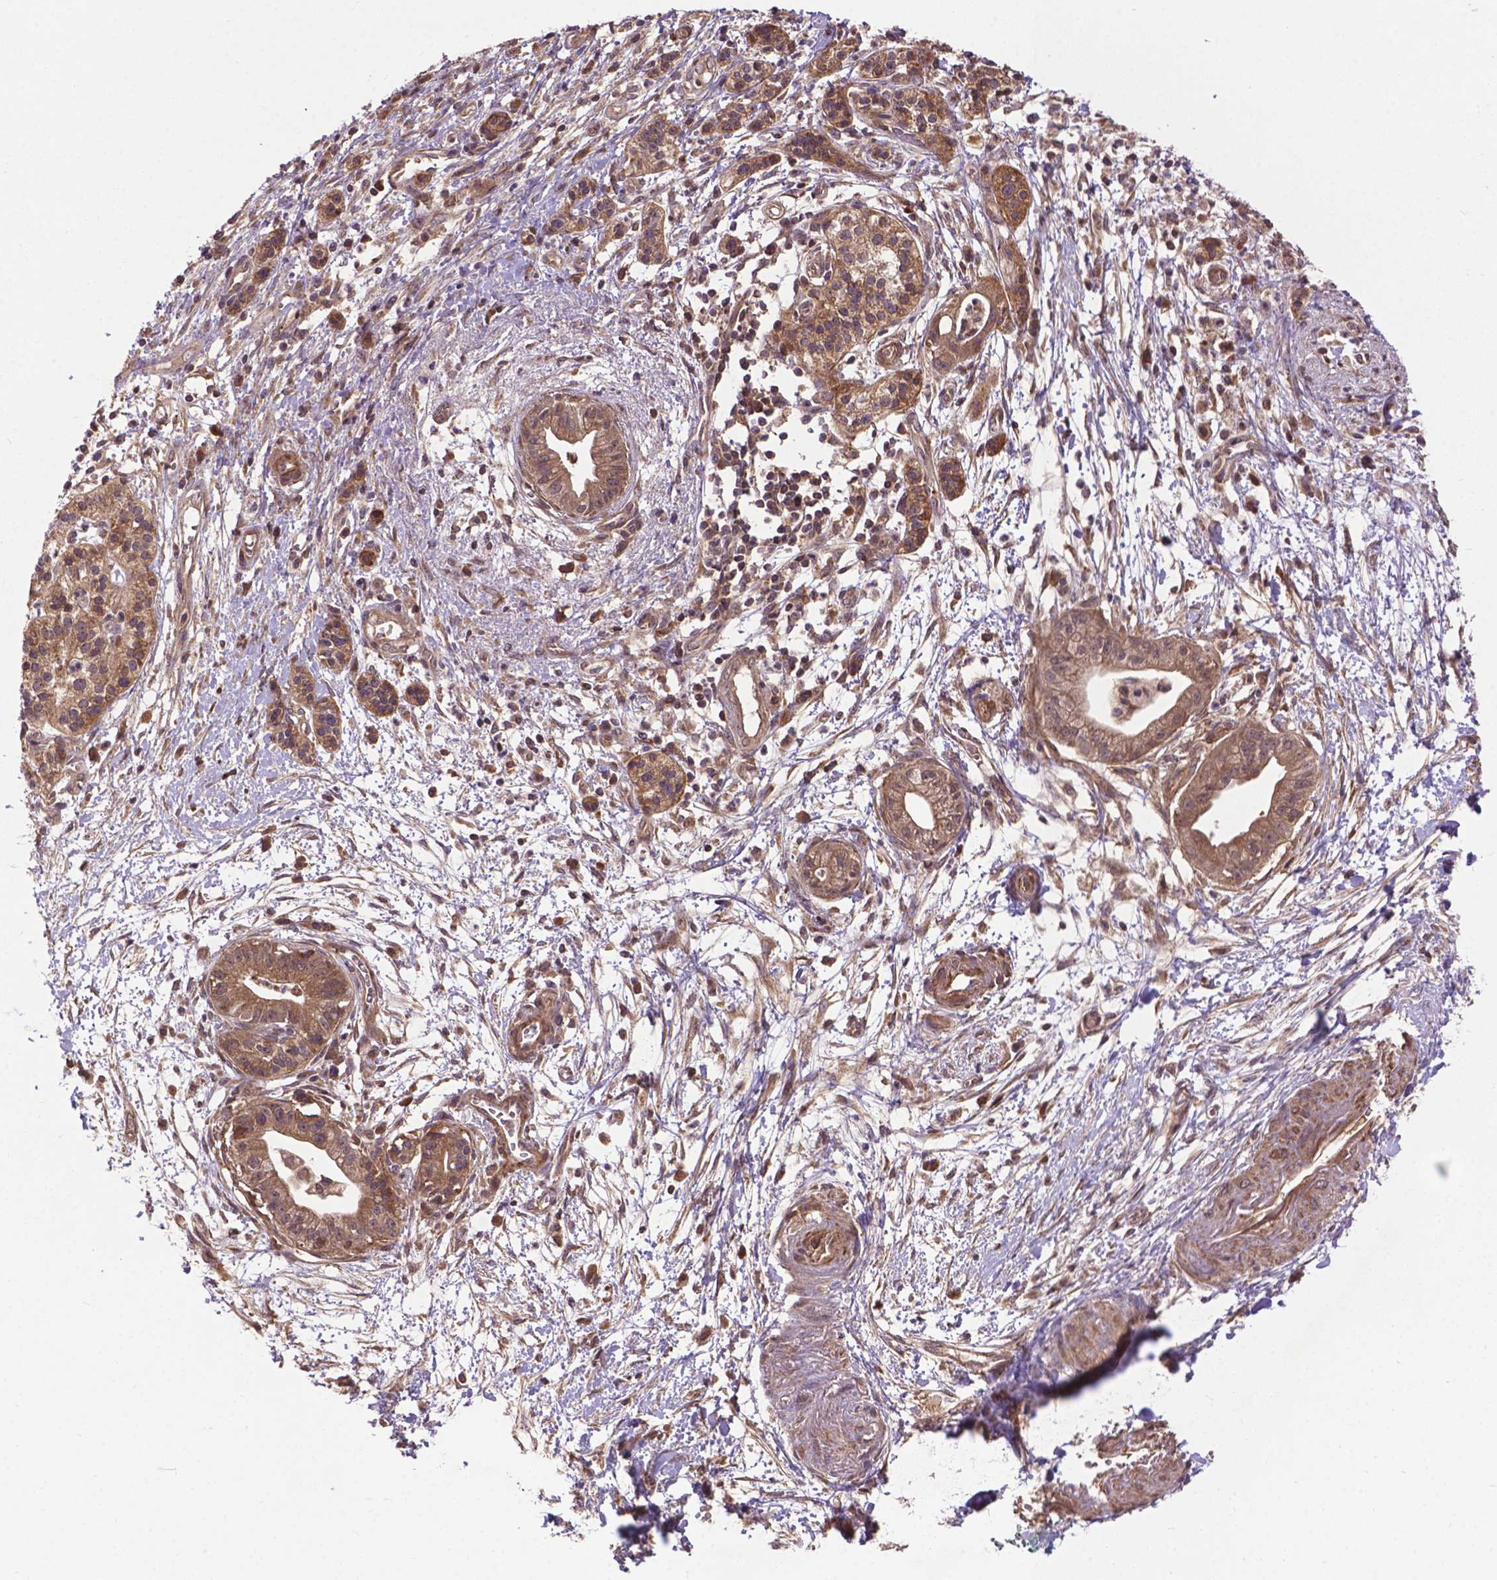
{"staining": {"intensity": "moderate", "quantity": ">75%", "location": "cytoplasmic/membranous"}, "tissue": "pancreatic cancer", "cell_type": "Tumor cells", "image_type": "cancer", "snomed": [{"axis": "morphology", "description": "Normal tissue, NOS"}, {"axis": "morphology", "description": "Adenocarcinoma, NOS"}, {"axis": "topography", "description": "Lymph node"}, {"axis": "topography", "description": "Pancreas"}], "caption": "Immunohistochemical staining of human pancreatic adenocarcinoma demonstrates medium levels of moderate cytoplasmic/membranous expression in about >75% of tumor cells.", "gene": "ZNF616", "patient": {"sex": "female", "age": 58}}